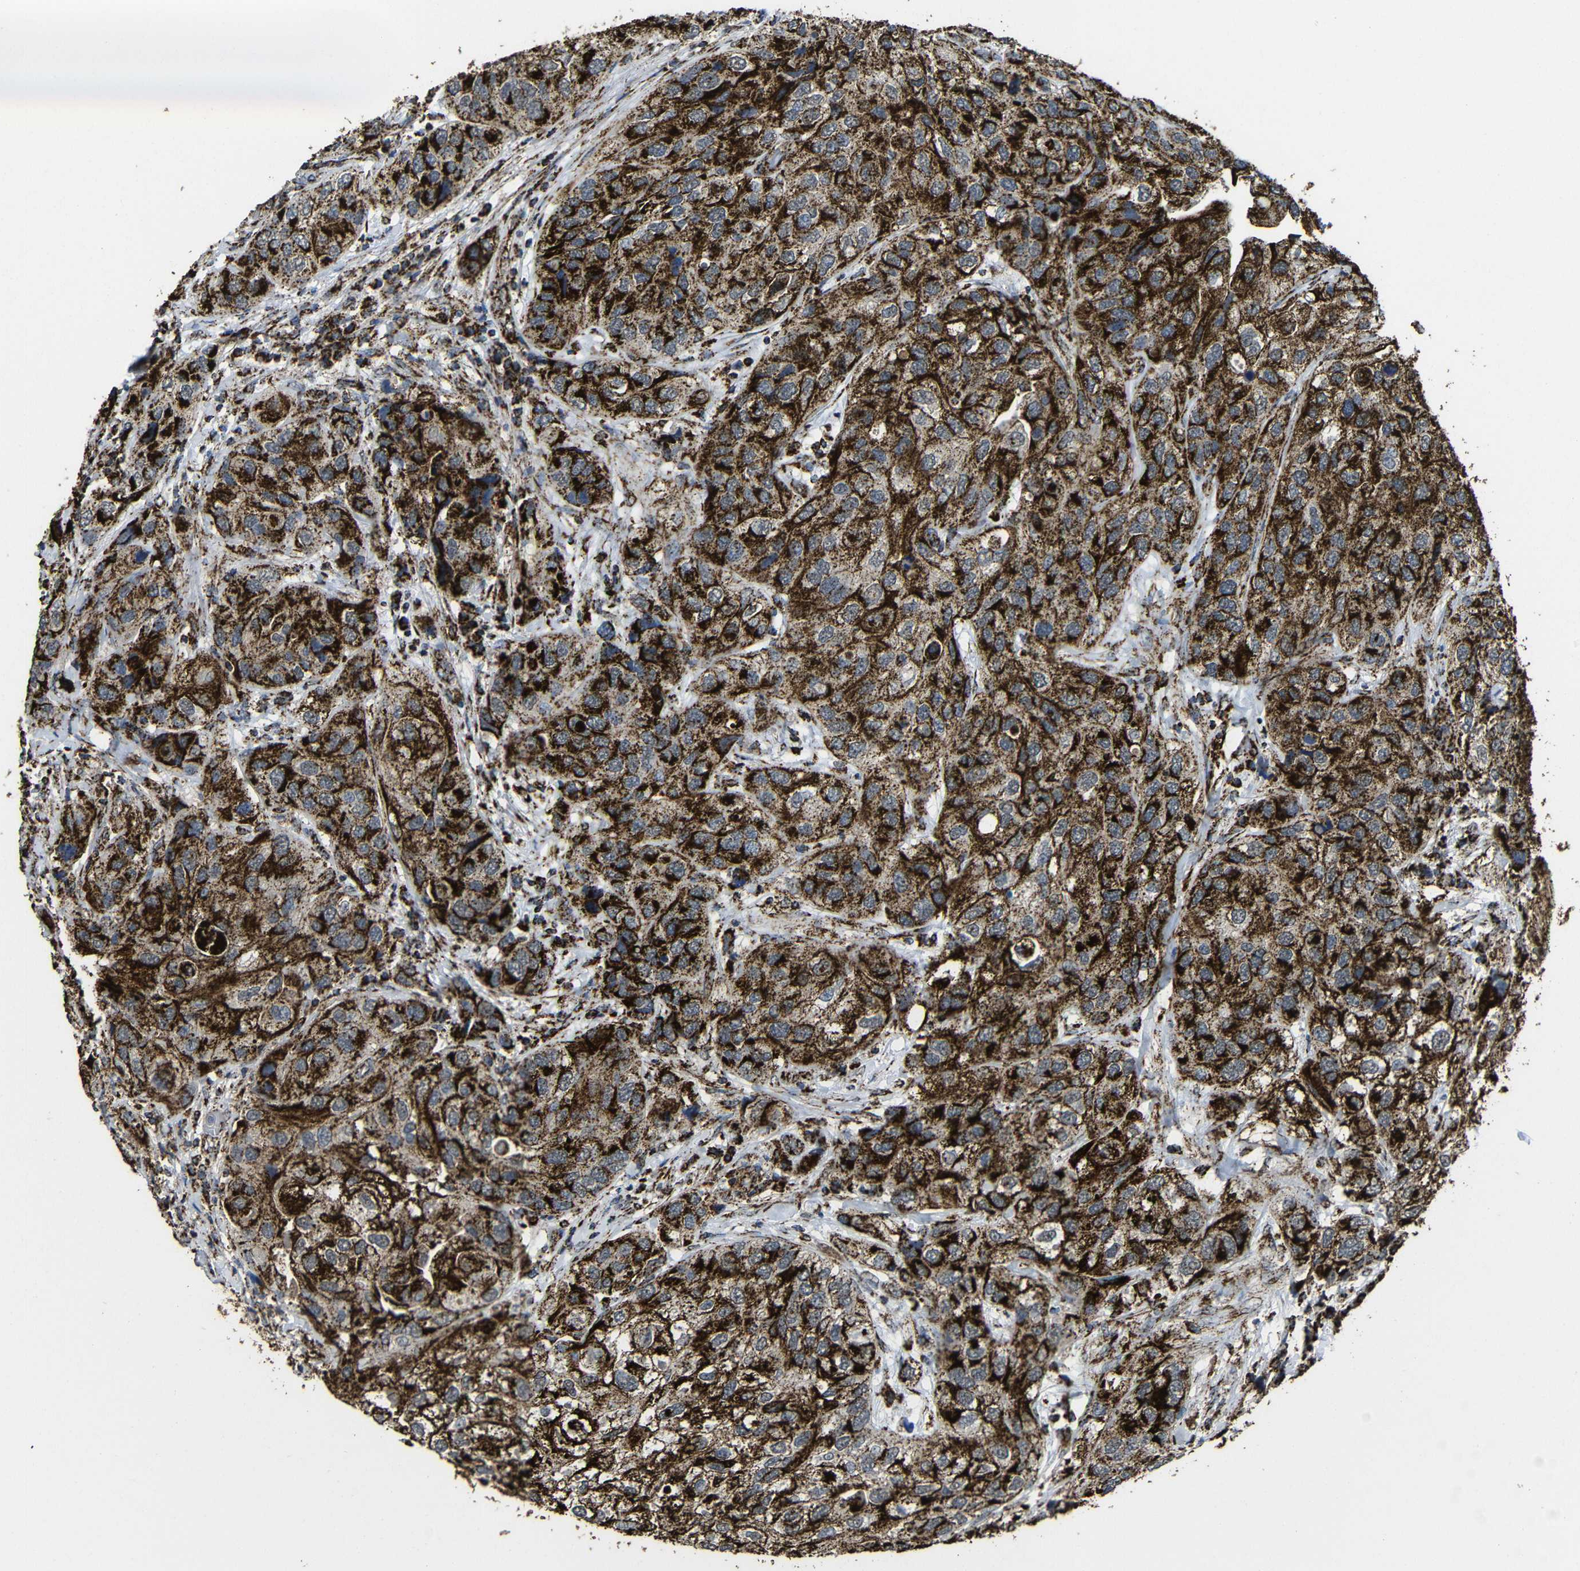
{"staining": {"intensity": "strong", "quantity": ">75%", "location": "cytoplasmic/membranous"}, "tissue": "urothelial cancer", "cell_type": "Tumor cells", "image_type": "cancer", "snomed": [{"axis": "morphology", "description": "Urothelial carcinoma, High grade"}, {"axis": "topography", "description": "Urinary bladder"}], "caption": "This micrograph reveals immunohistochemistry staining of human urothelial cancer, with high strong cytoplasmic/membranous expression in about >75% of tumor cells.", "gene": "ATP5F1A", "patient": {"sex": "female", "age": 64}}